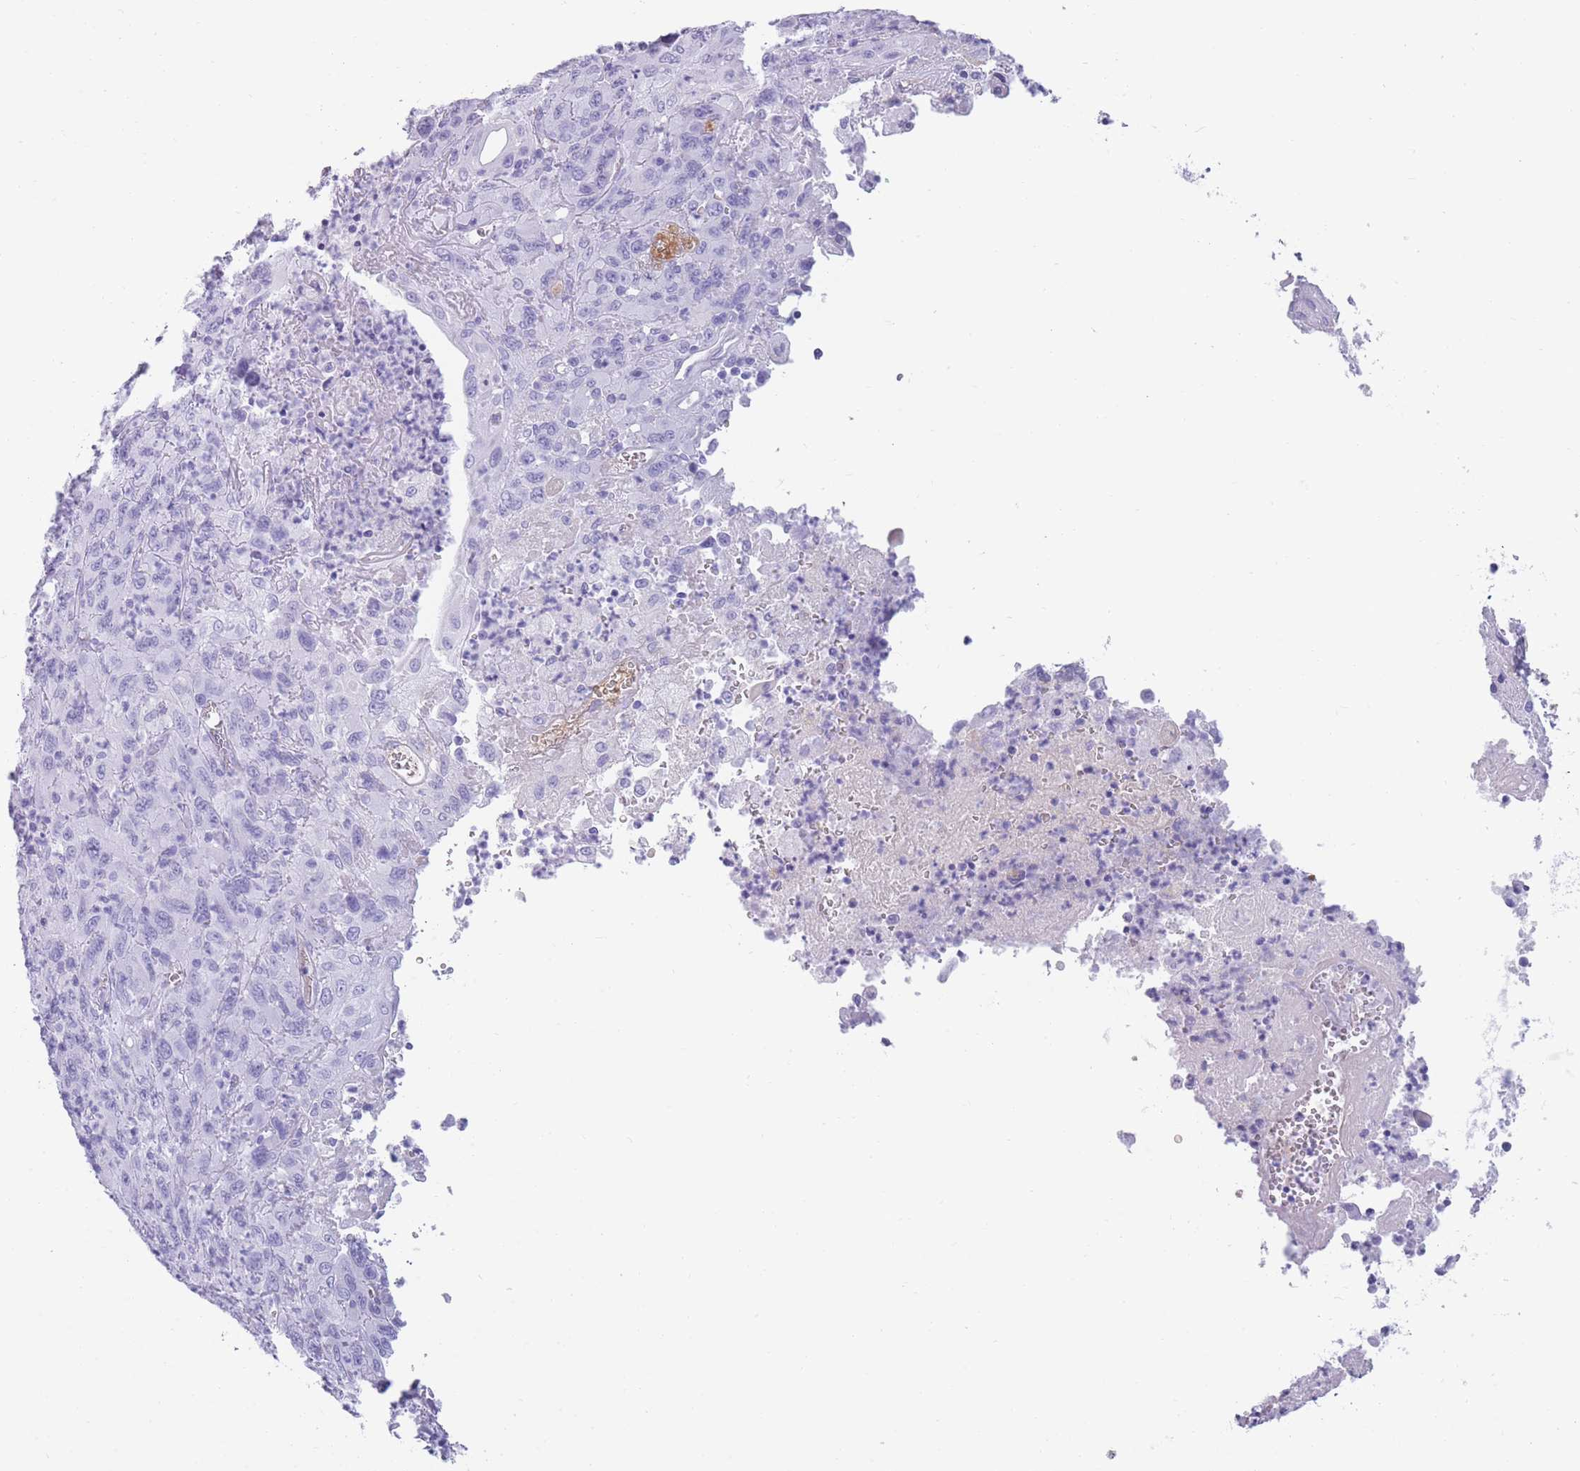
{"staining": {"intensity": "negative", "quantity": "none", "location": "none"}, "tissue": "melanoma", "cell_type": "Tumor cells", "image_type": "cancer", "snomed": [{"axis": "morphology", "description": "Malignant melanoma, Metastatic site"}, {"axis": "topography", "description": "Skin"}], "caption": "This is an immunohistochemistry photomicrograph of melanoma. There is no staining in tumor cells.", "gene": "TNFSF11", "patient": {"sex": "female", "age": 56}}